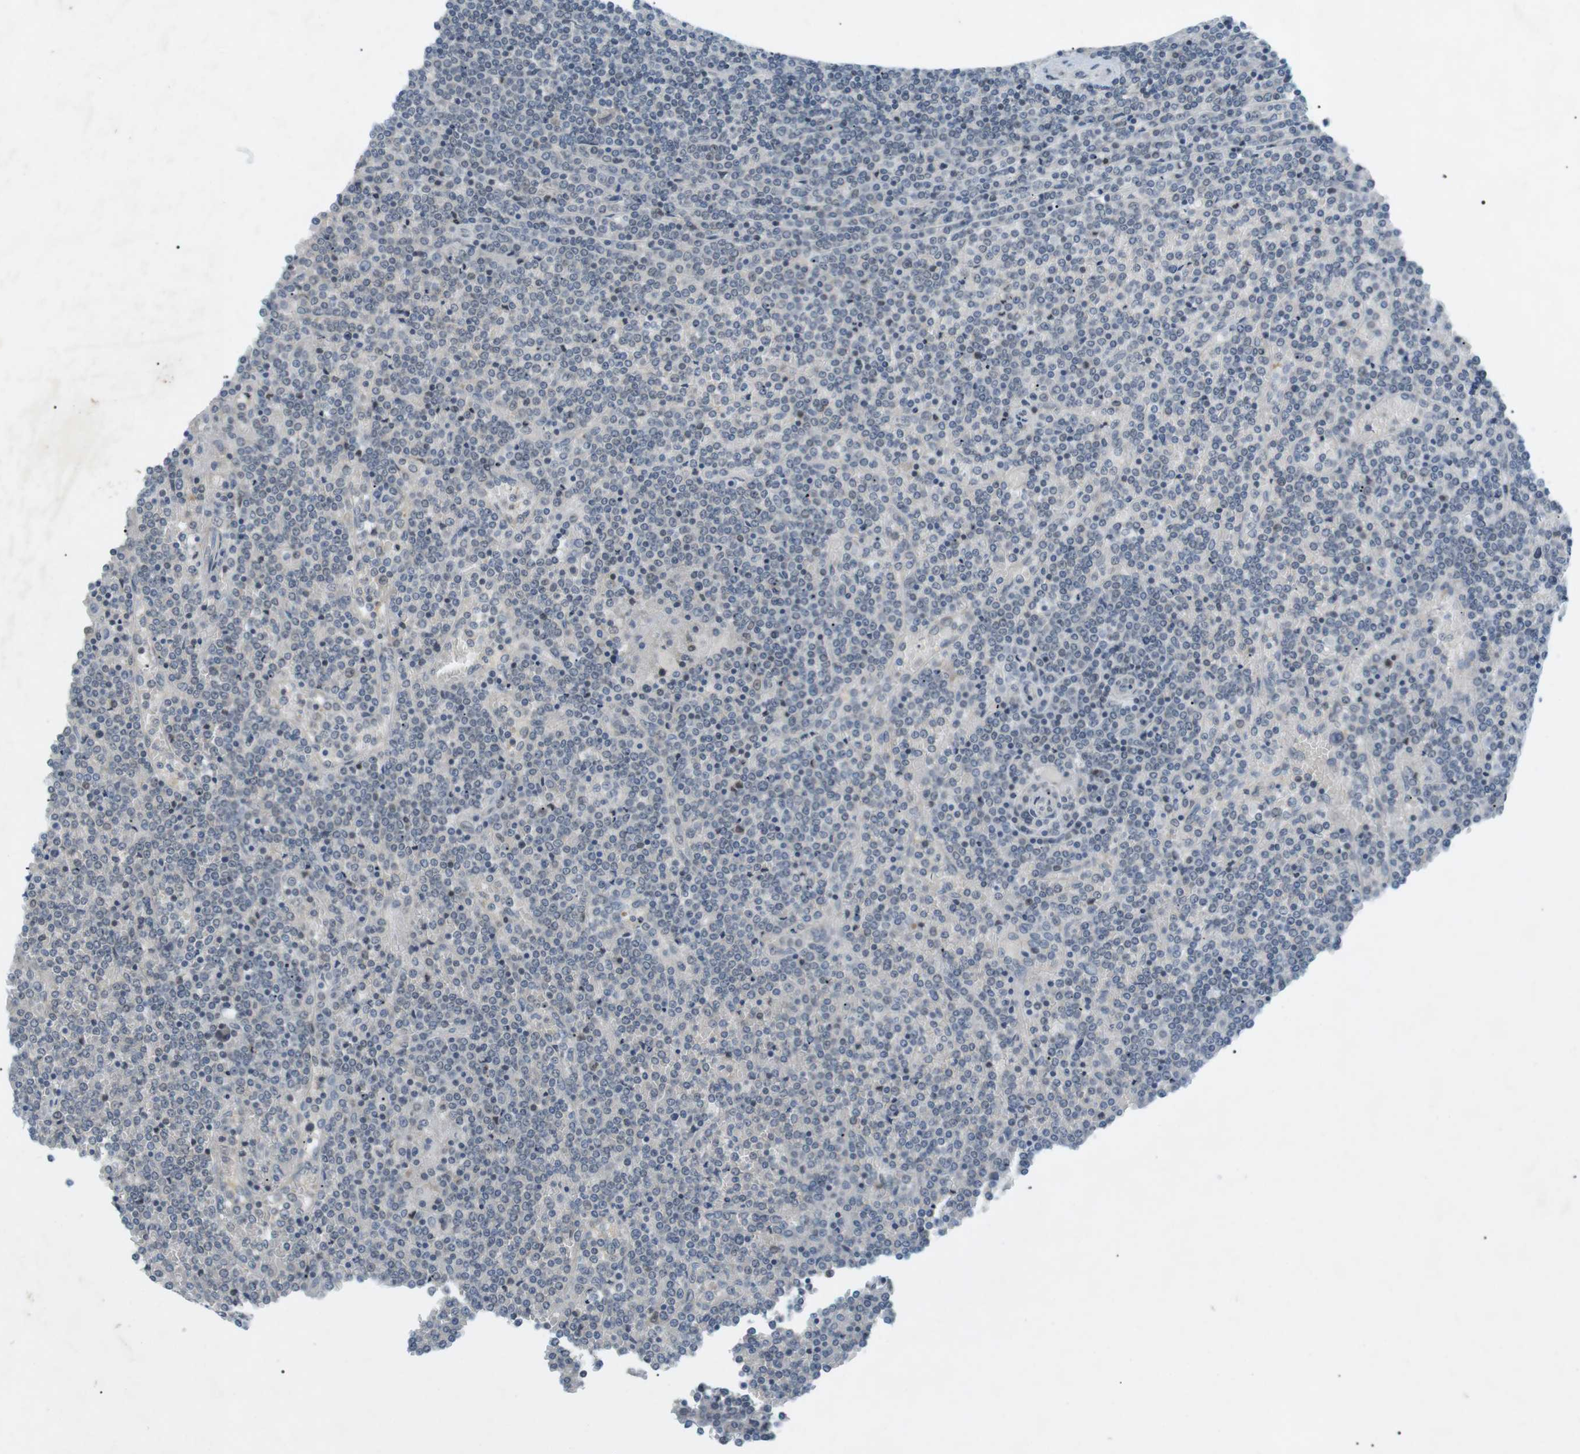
{"staining": {"intensity": "negative", "quantity": "none", "location": "none"}, "tissue": "lymphoma", "cell_type": "Tumor cells", "image_type": "cancer", "snomed": [{"axis": "morphology", "description": "Malignant lymphoma, non-Hodgkin's type, Low grade"}, {"axis": "topography", "description": "Spleen"}], "caption": "The photomicrograph demonstrates no staining of tumor cells in malignant lymphoma, non-Hodgkin's type (low-grade). (Brightfield microscopy of DAB immunohistochemistry (IHC) at high magnification).", "gene": "RTN3", "patient": {"sex": "female", "age": 19}}